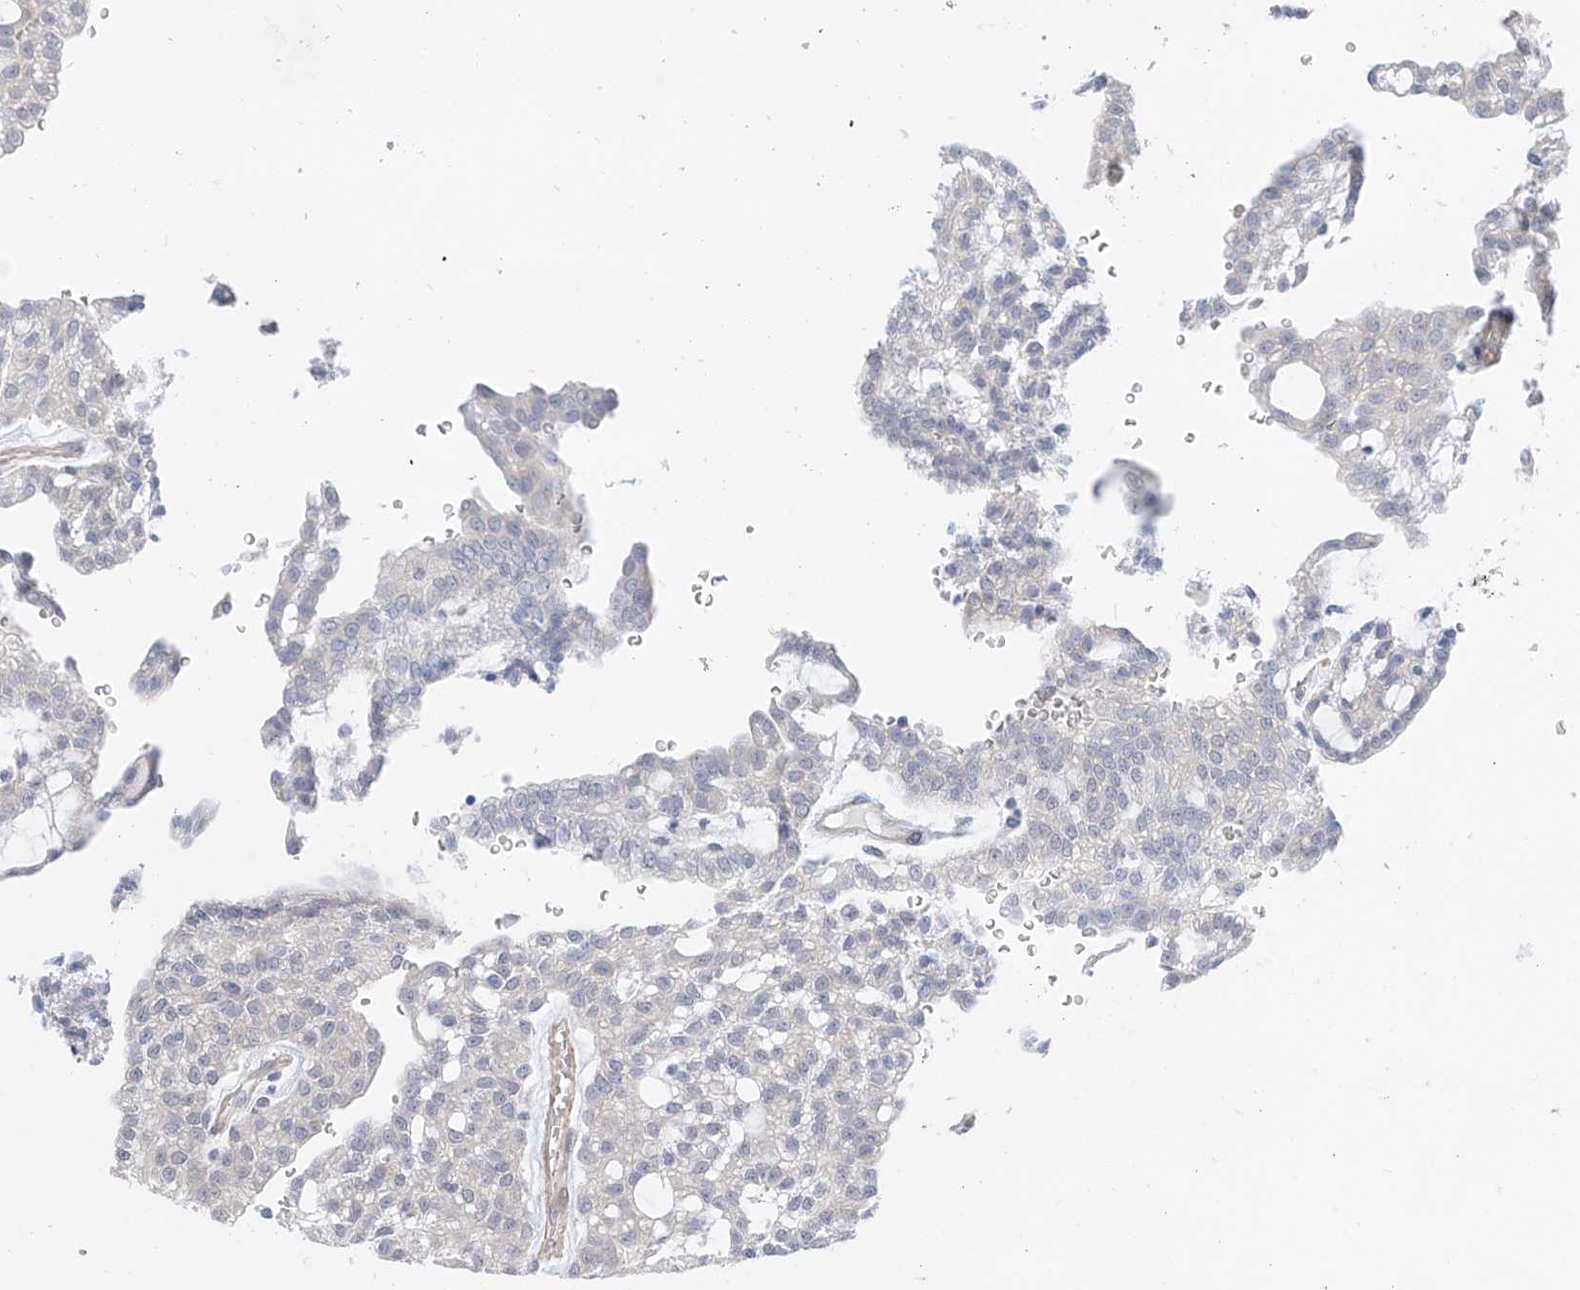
{"staining": {"intensity": "negative", "quantity": "none", "location": "none"}, "tissue": "renal cancer", "cell_type": "Tumor cells", "image_type": "cancer", "snomed": [{"axis": "morphology", "description": "Adenocarcinoma, NOS"}, {"axis": "topography", "description": "Kidney"}], "caption": "This image is of adenocarcinoma (renal) stained with immunohistochemistry (IHC) to label a protein in brown with the nuclei are counter-stained blue. There is no expression in tumor cells.", "gene": "ABLIM2", "patient": {"sex": "male", "age": 63}}